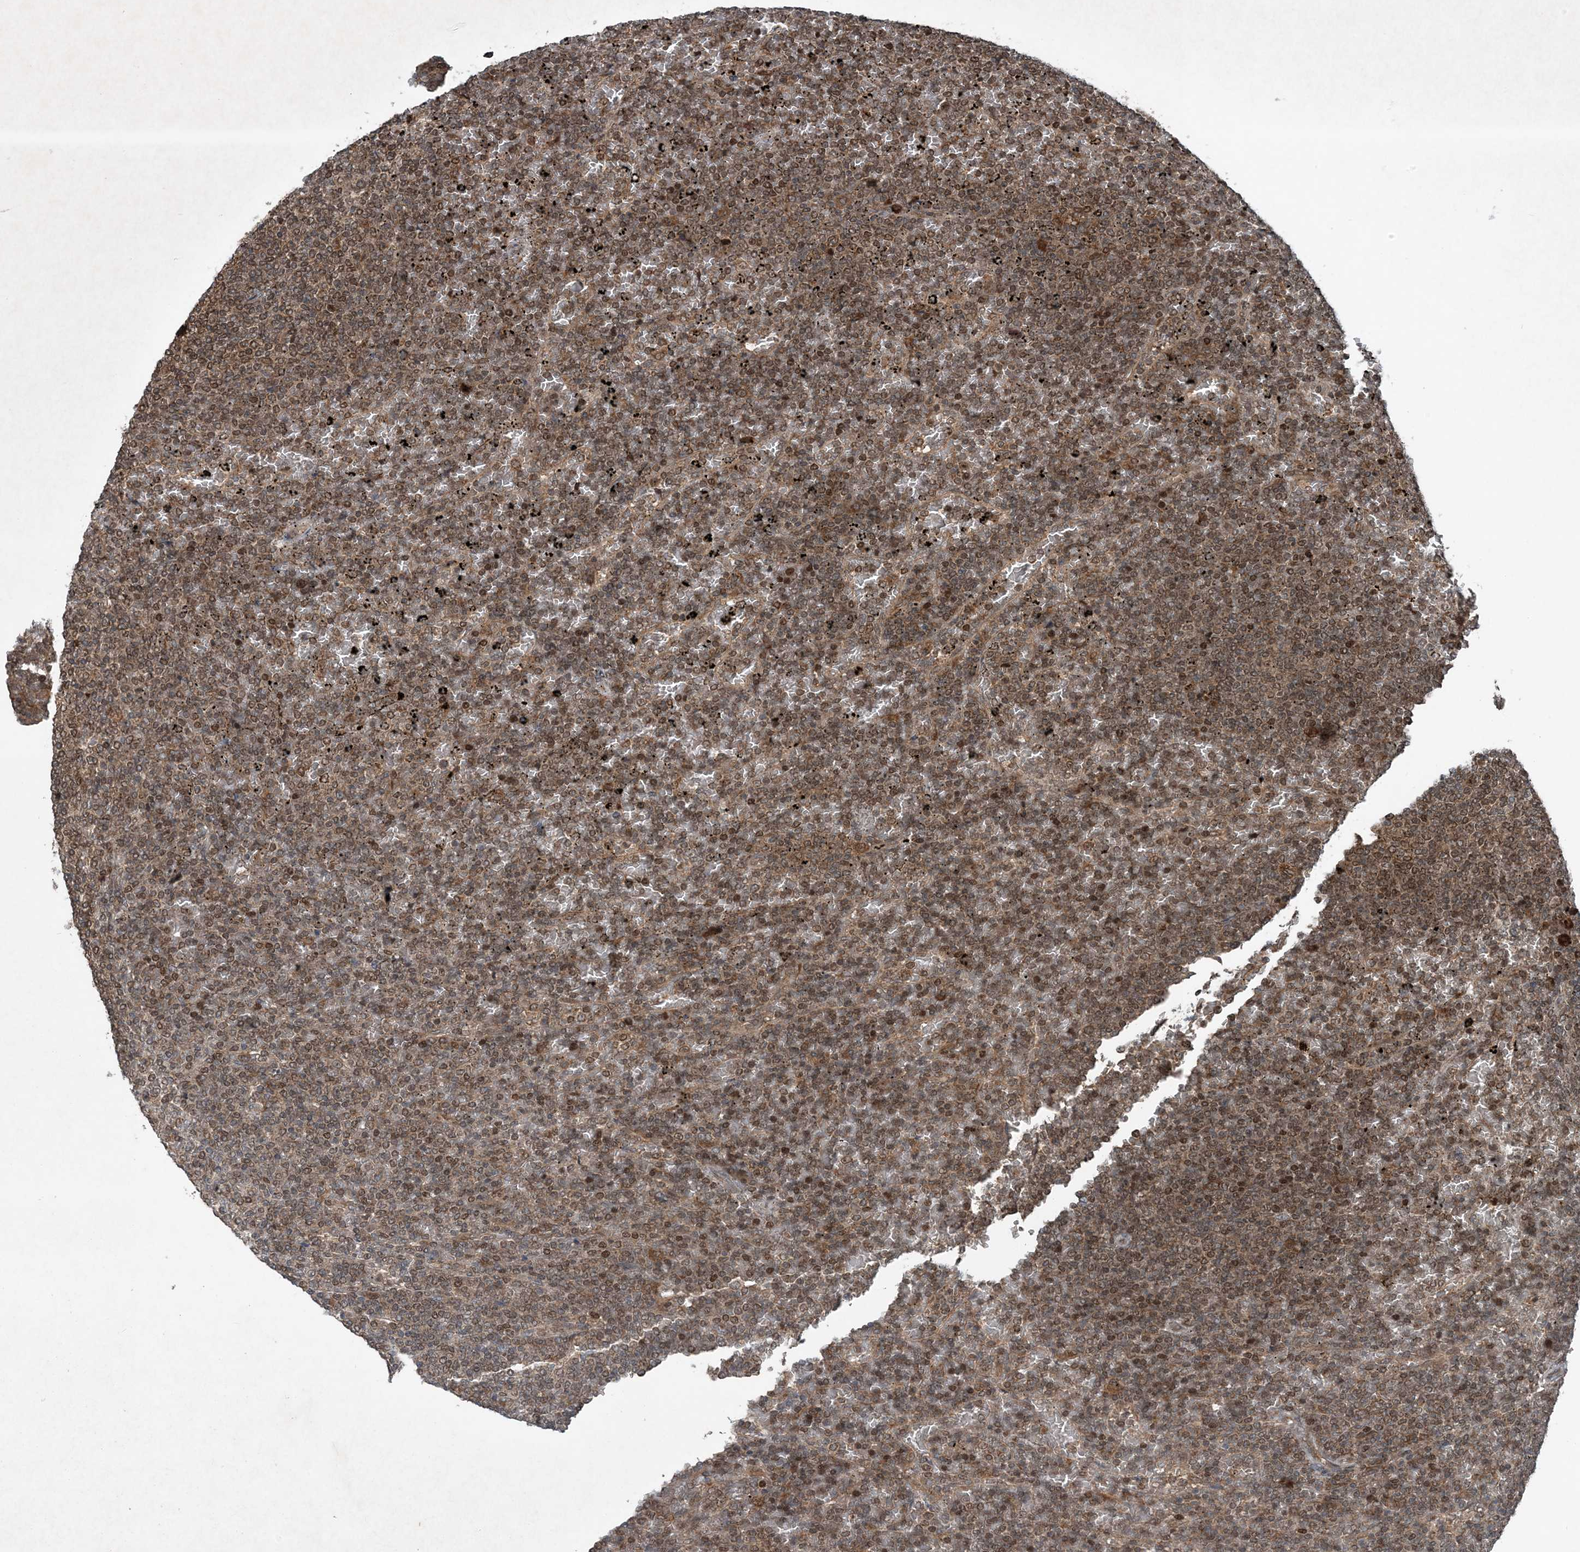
{"staining": {"intensity": "moderate", "quantity": ">75%", "location": "cytoplasmic/membranous,nuclear"}, "tissue": "lymphoma", "cell_type": "Tumor cells", "image_type": "cancer", "snomed": [{"axis": "morphology", "description": "Malignant lymphoma, non-Hodgkin's type, Low grade"}, {"axis": "topography", "description": "Spleen"}], "caption": "Immunohistochemical staining of lymphoma shows moderate cytoplasmic/membranous and nuclear protein positivity in approximately >75% of tumor cells.", "gene": "GNG5", "patient": {"sex": "female", "age": 77}}